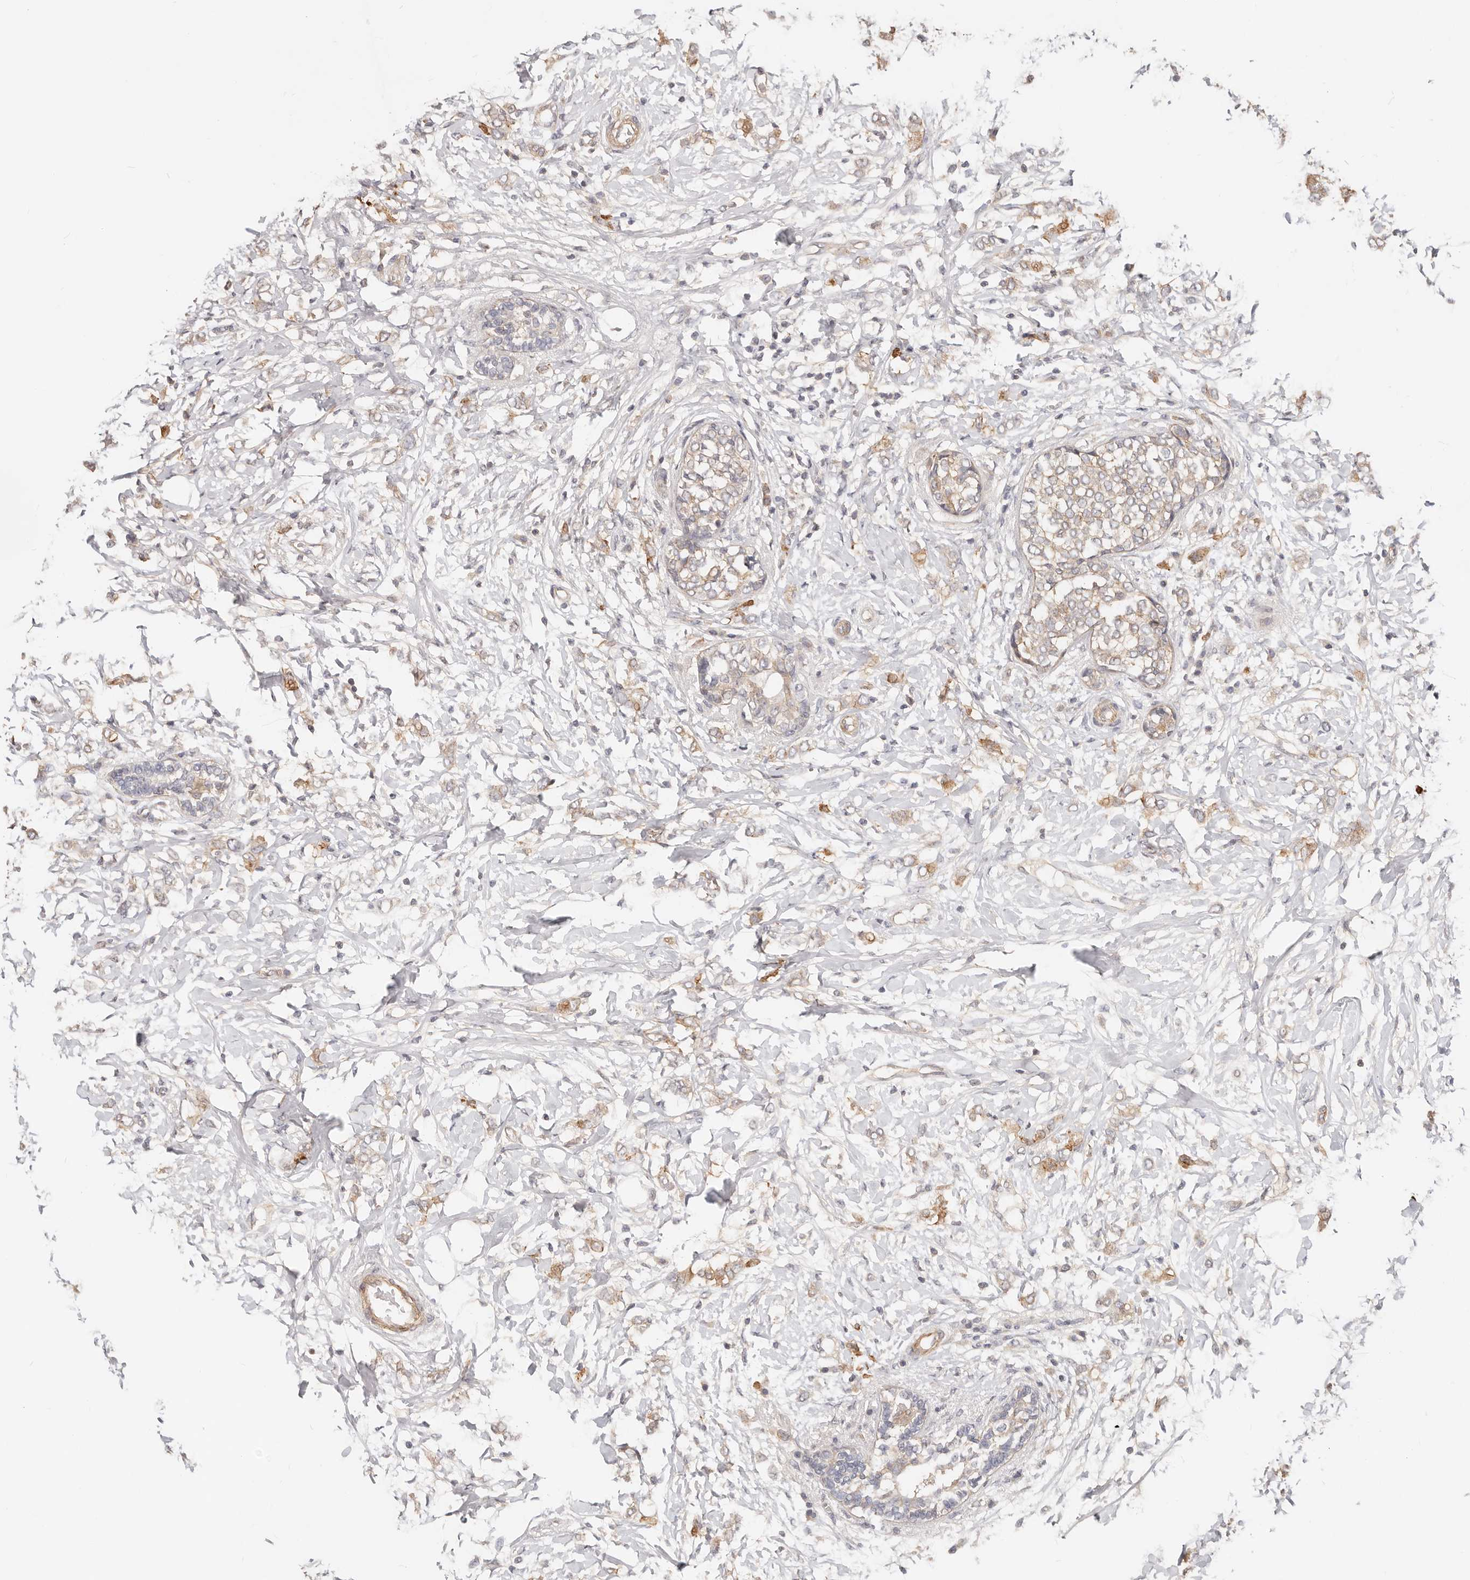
{"staining": {"intensity": "weak", "quantity": ">75%", "location": "cytoplasmic/membranous"}, "tissue": "breast cancer", "cell_type": "Tumor cells", "image_type": "cancer", "snomed": [{"axis": "morphology", "description": "Normal tissue, NOS"}, {"axis": "morphology", "description": "Lobular carcinoma"}, {"axis": "topography", "description": "Breast"}], "caption": "Protein expression analysis of breast cancer displays weak cytoplasmic/membranous positivity in approximately >75% of tumor cells.", "gene": "ZRANB1", "patient": {"sex": "female", "age": 47}}